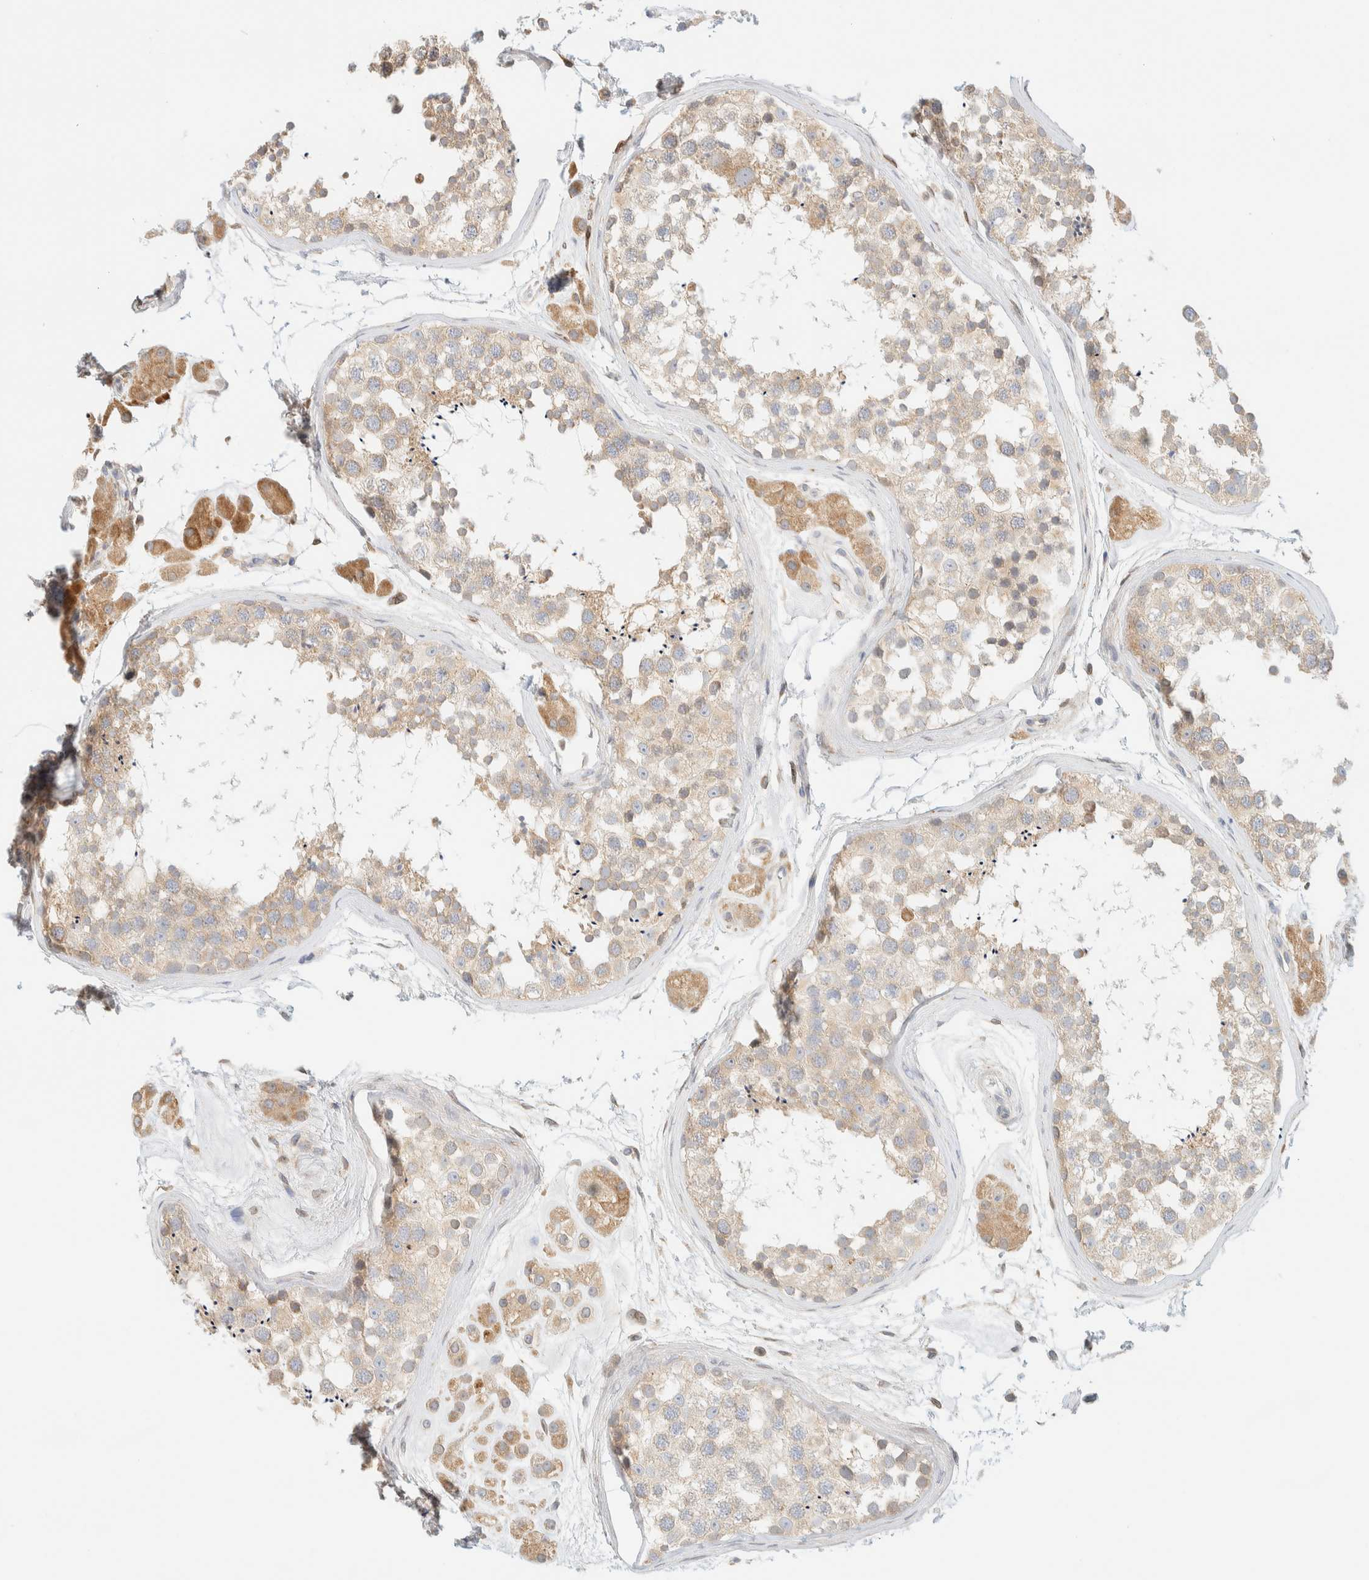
{"staining": {"intensity": "weak", "quantity": ">75%", "location": "cytoplasmic/membranous"}, "tissue": "testis", "cell_type": "Cells in seminiferous ducts", "image_type": "normal", "snomed": [{"axis": "morphology", "description": "Normal tissue, NOS"}, {"axis": "topography", "description": "Testis"}], "caption": "Weak cytoplasmic/membranous expression for a protein is identified in approximately >75% of cells in seminiferous ducts of unremarkable testis using immunohistochemistry.", "gene": "NT5C", "patient": {"sex": "male", "age": 56}}